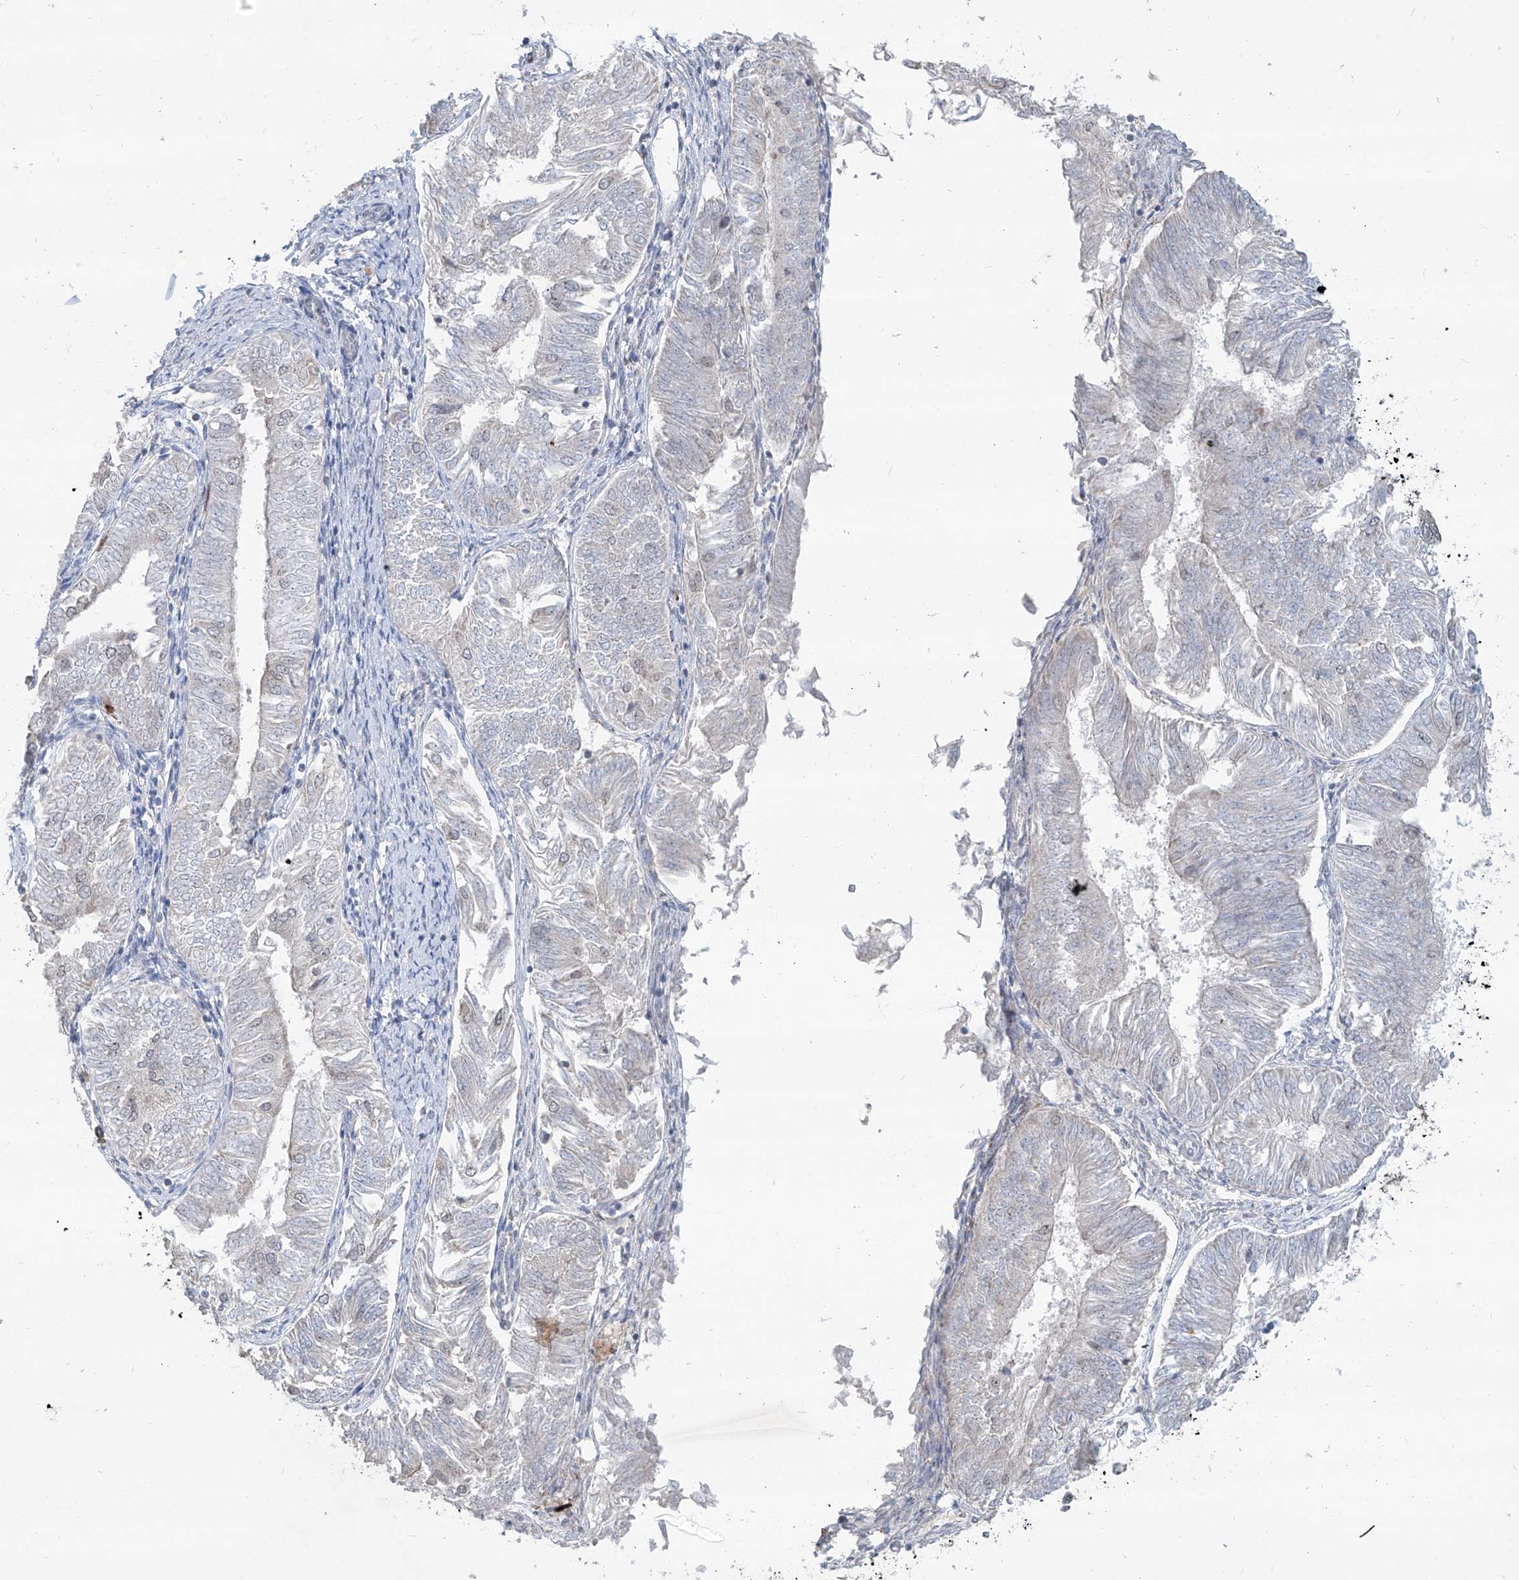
{"staining": {"intensity": "negative", "quantity": "none", "location": "none"}, "tissue": "endometrial cancer", "cell_type": "Tumor cells", "image_type": "cancer", "snomed": [{"axis": "morphology", "description": "Adenocarcinoma, NOS"}, {"axis": "topography", "description": "Endometrium"}], "caption": "Immunohistochemistry image of neoplastic tissue: human adenocarcinoma (endometrial) stained with DAB displays no significant protein staining in tumor cells.", "gene": "ZBTB48", "patient": {"sex": "female", "age": 58}}